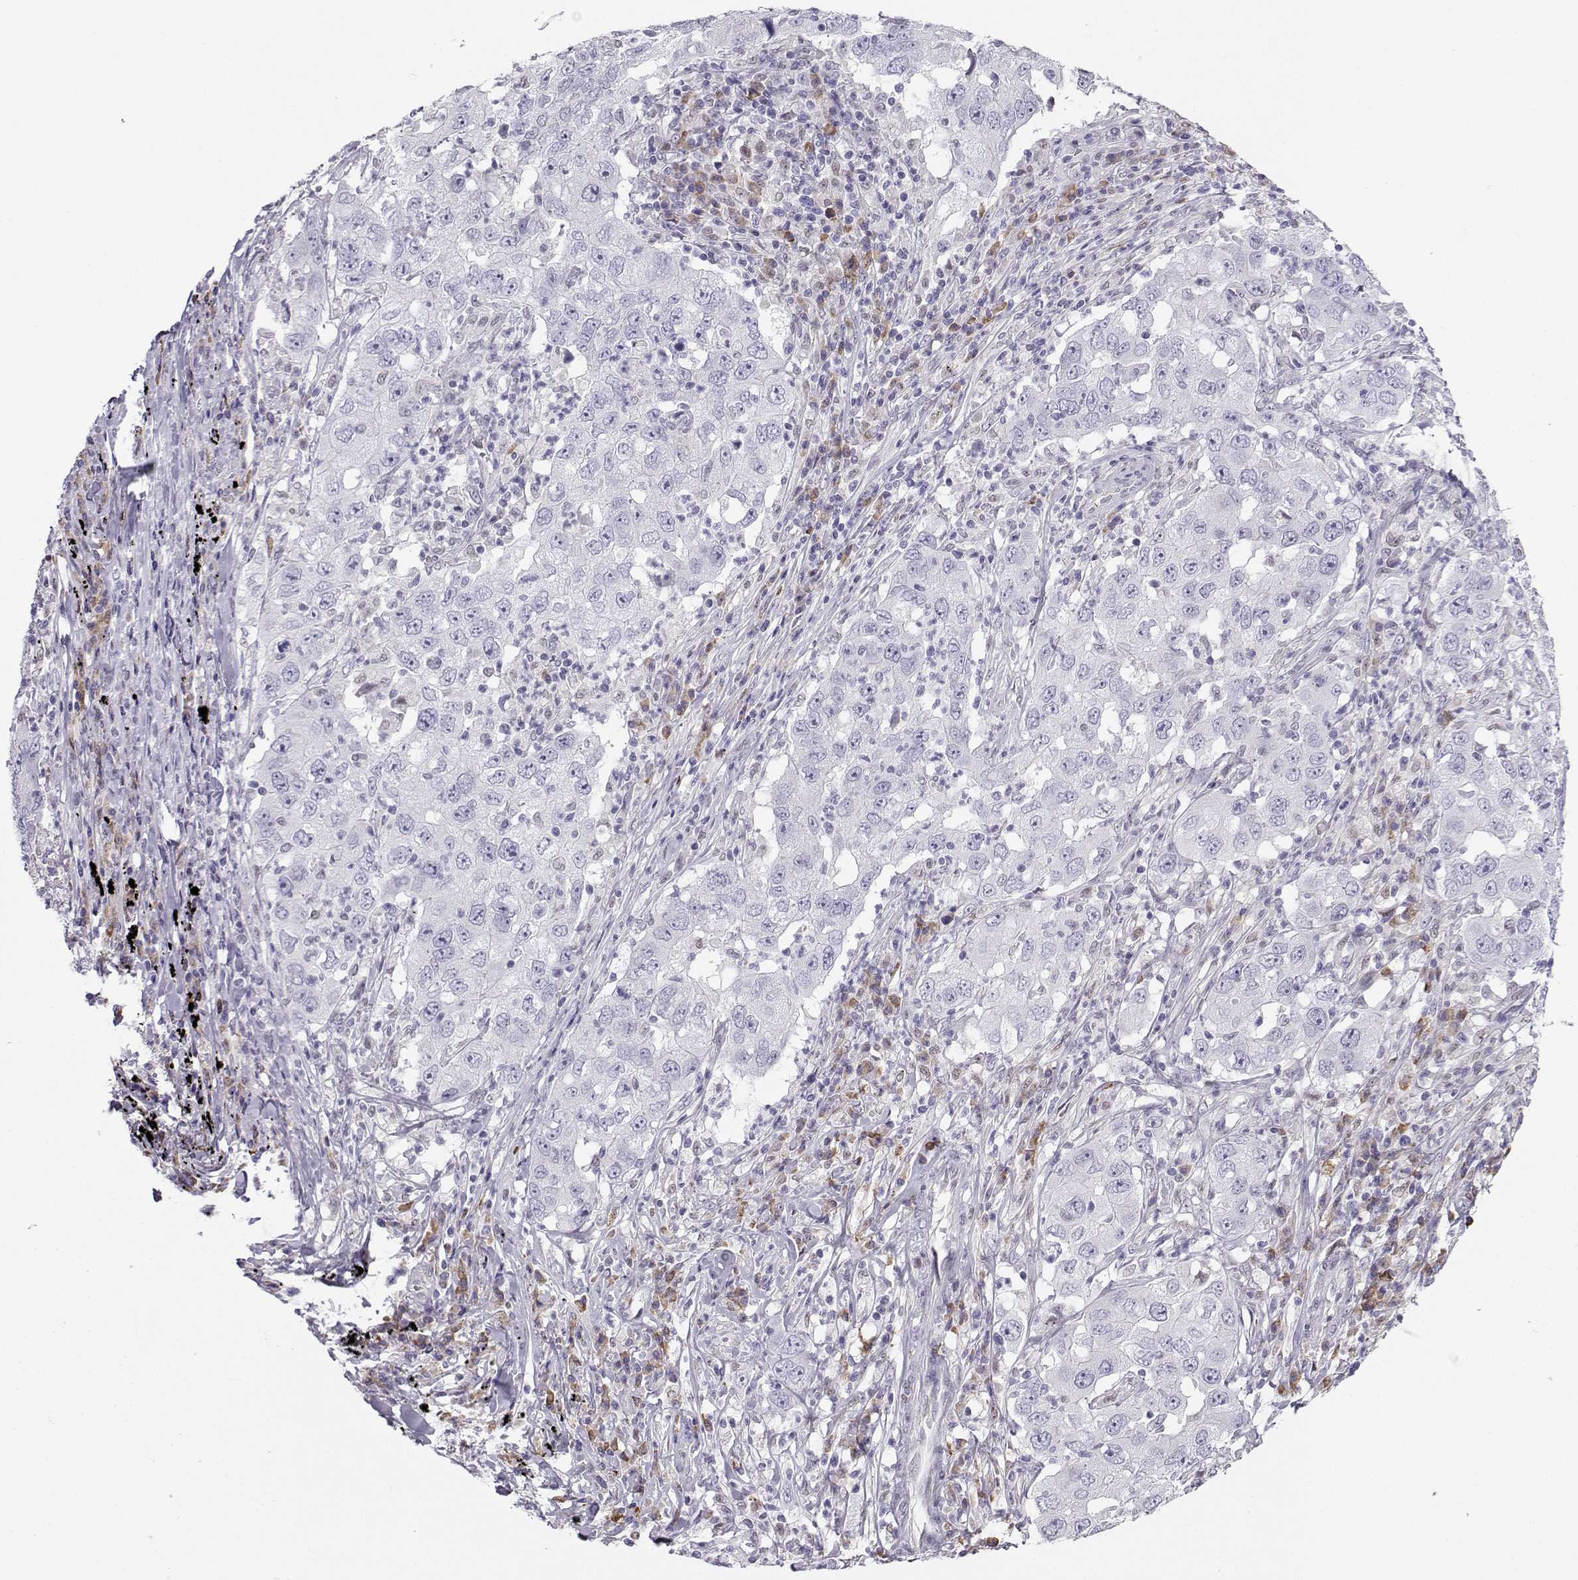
{"staining": {"intensity": "negative", "quantity": "none", "location": "none"}, "tissue": "lung cancer", "cell_type": "Tumor cells", "image_type": "cancer", "snomed": [{"axis": "morphology", "description": "Adenocarcinoma, NOS"}, {"axis": "topography", "description": "Lung"}], "caption": "Human lung adenocarcinoma stained for a protein using immunohistochemistry reveals no positivity in tumor cells.", "gene": "DCLK3", "patient": {"sex": "male", "age": 73}}